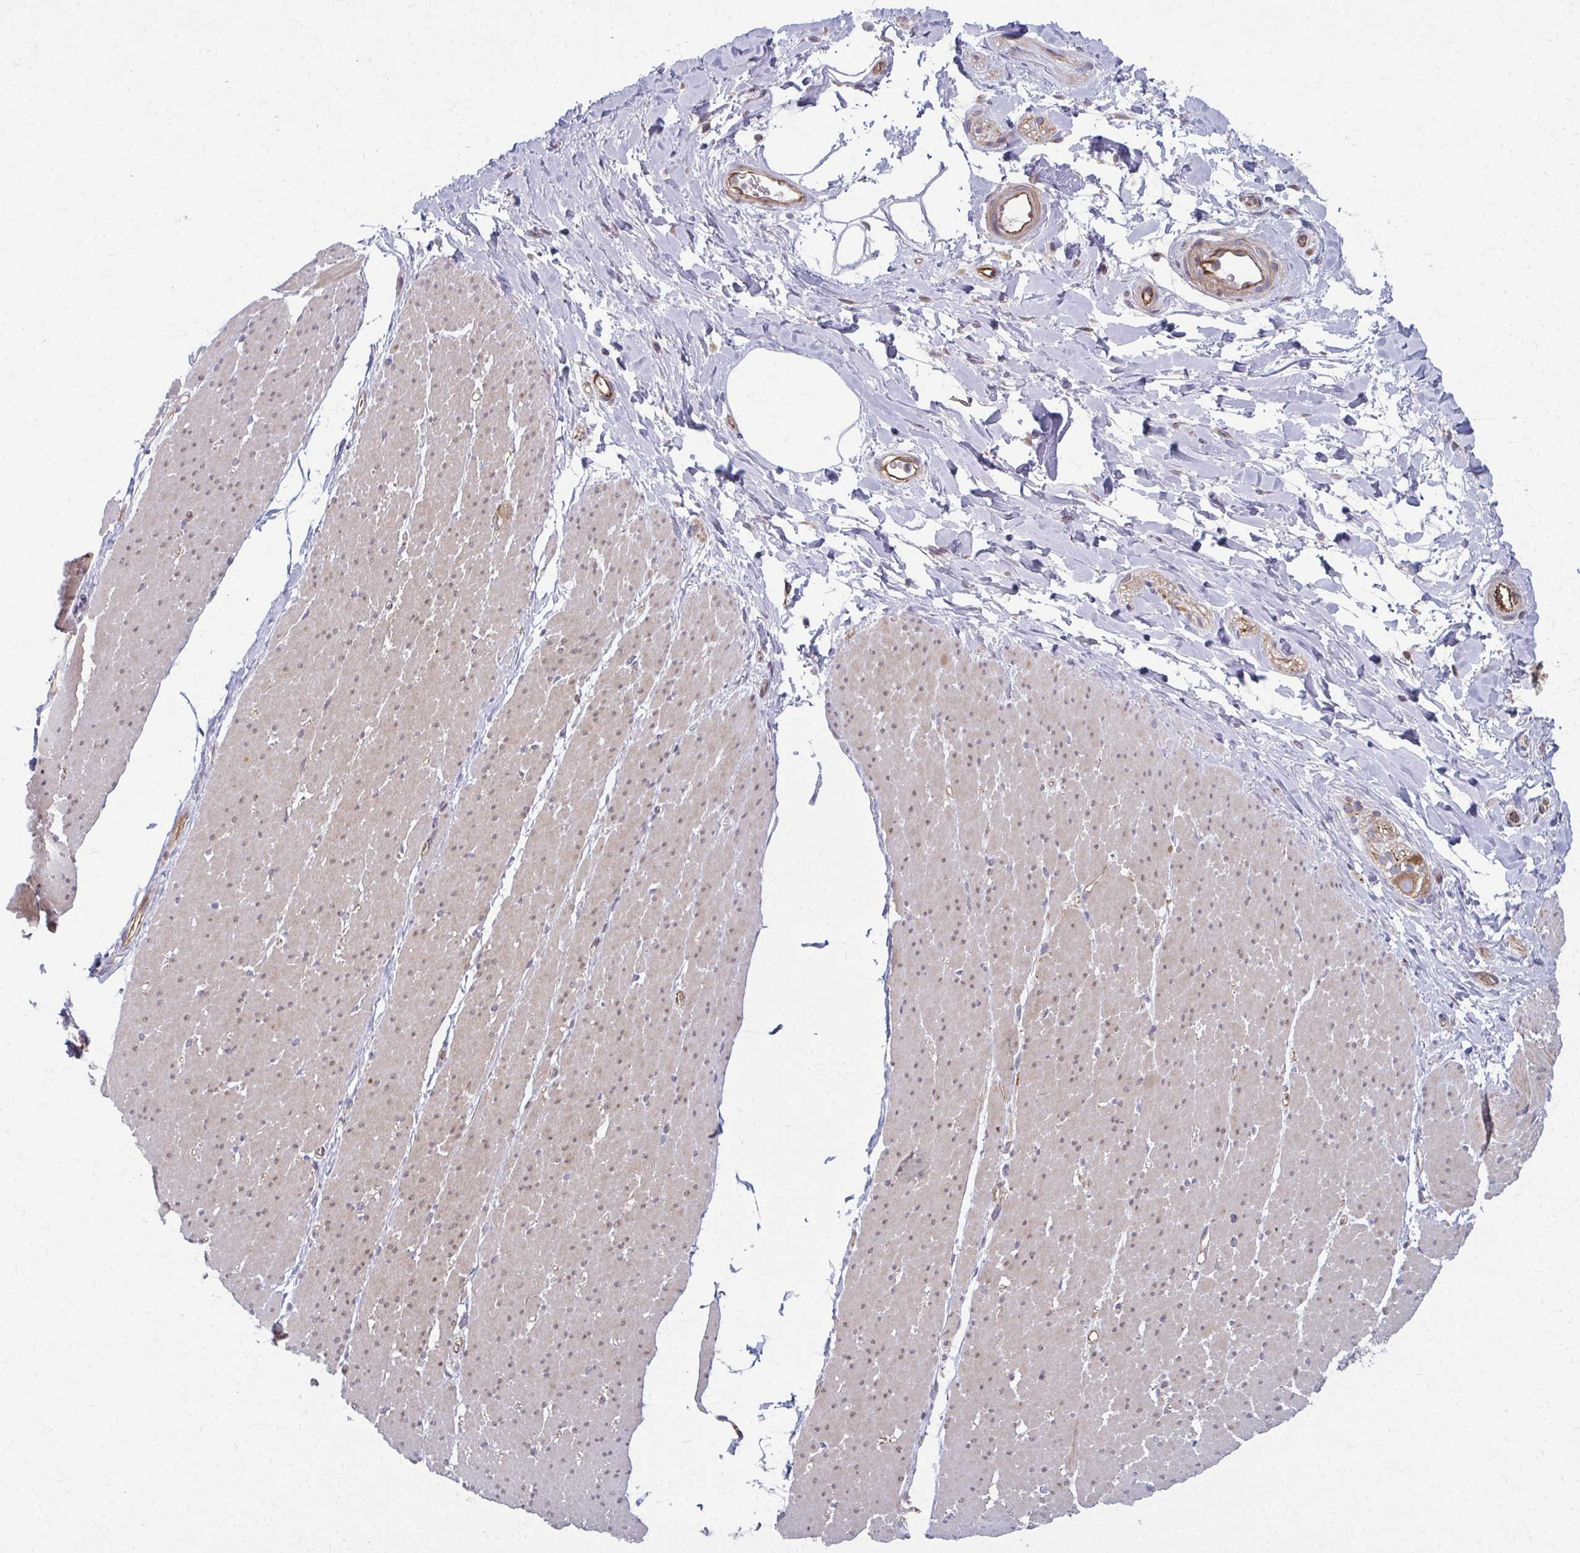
{"staining": {"intensity": "weak", "quantity": "25%-75%", "location": "cytoplasmic/membranous"}, "tissue": "smooth muscle", "cell_type": "Smooth muscle cells", "image_type": "normal", "snomed": [{"axis": "morphology", "description": "Normal tissue, NOS"}, {"axis": "topography", "description": "Smooth muscle"}, {"axis": "topography", "description": "Rectum"}], "caption": "Immunohistochemical staining of normal human smooth muscle displays low levels of weak cytoplasmic/membranous staining in approximately 25%-75% of smooth muscle cells. Nuclei are stained in blue.", "gene": "EID2B", "patient": {"sex": "male", "age": 53}}